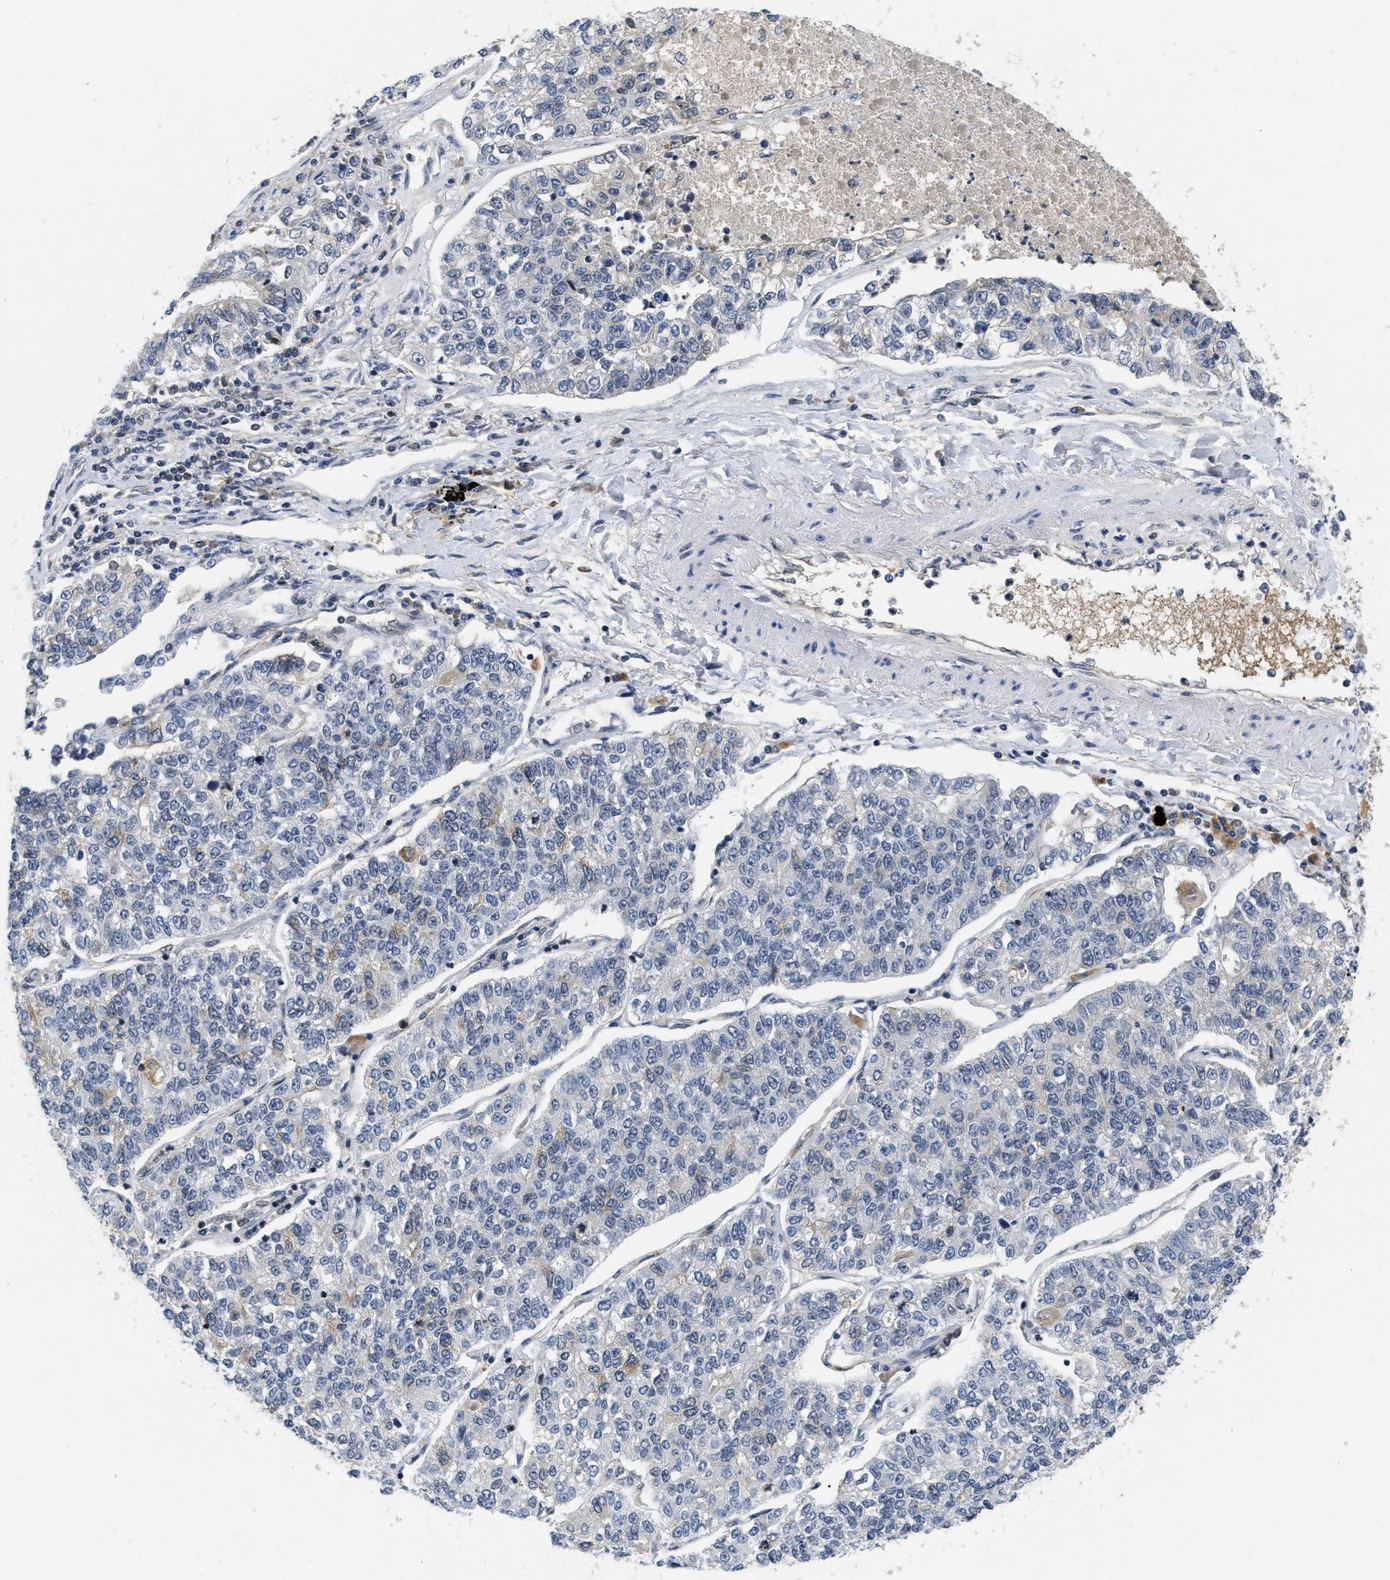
{"staining": {"intensity": "moderate", "quantity": "<25%", "location": "cytoplasmic/membranous"}, "tissue": "lung cancer", "cell_type": "Tumor cells", "image_type": "cancer", "snomed": [{"axis": "morphology", "description": "Adenocarcinoma, NOS"}, {"axis": "topography", "description": "Lung"}], "caption": "Immunohistochemistry staining of lung cancer (adenocarcinoma), which exhibits low levels of moderate cytoplasmic/membranous staining in about <25% of tumor cells indicating moderate cytoplasmic/membranous protein positivity. The staining was performed using DAB (3,3'-diaminobenzidine) (brown) for protein detection and nuclei were counterstained in hematoxylin (blue).", "gene": "HIF1A", "patient": {"sex": "male", "age": 49}}